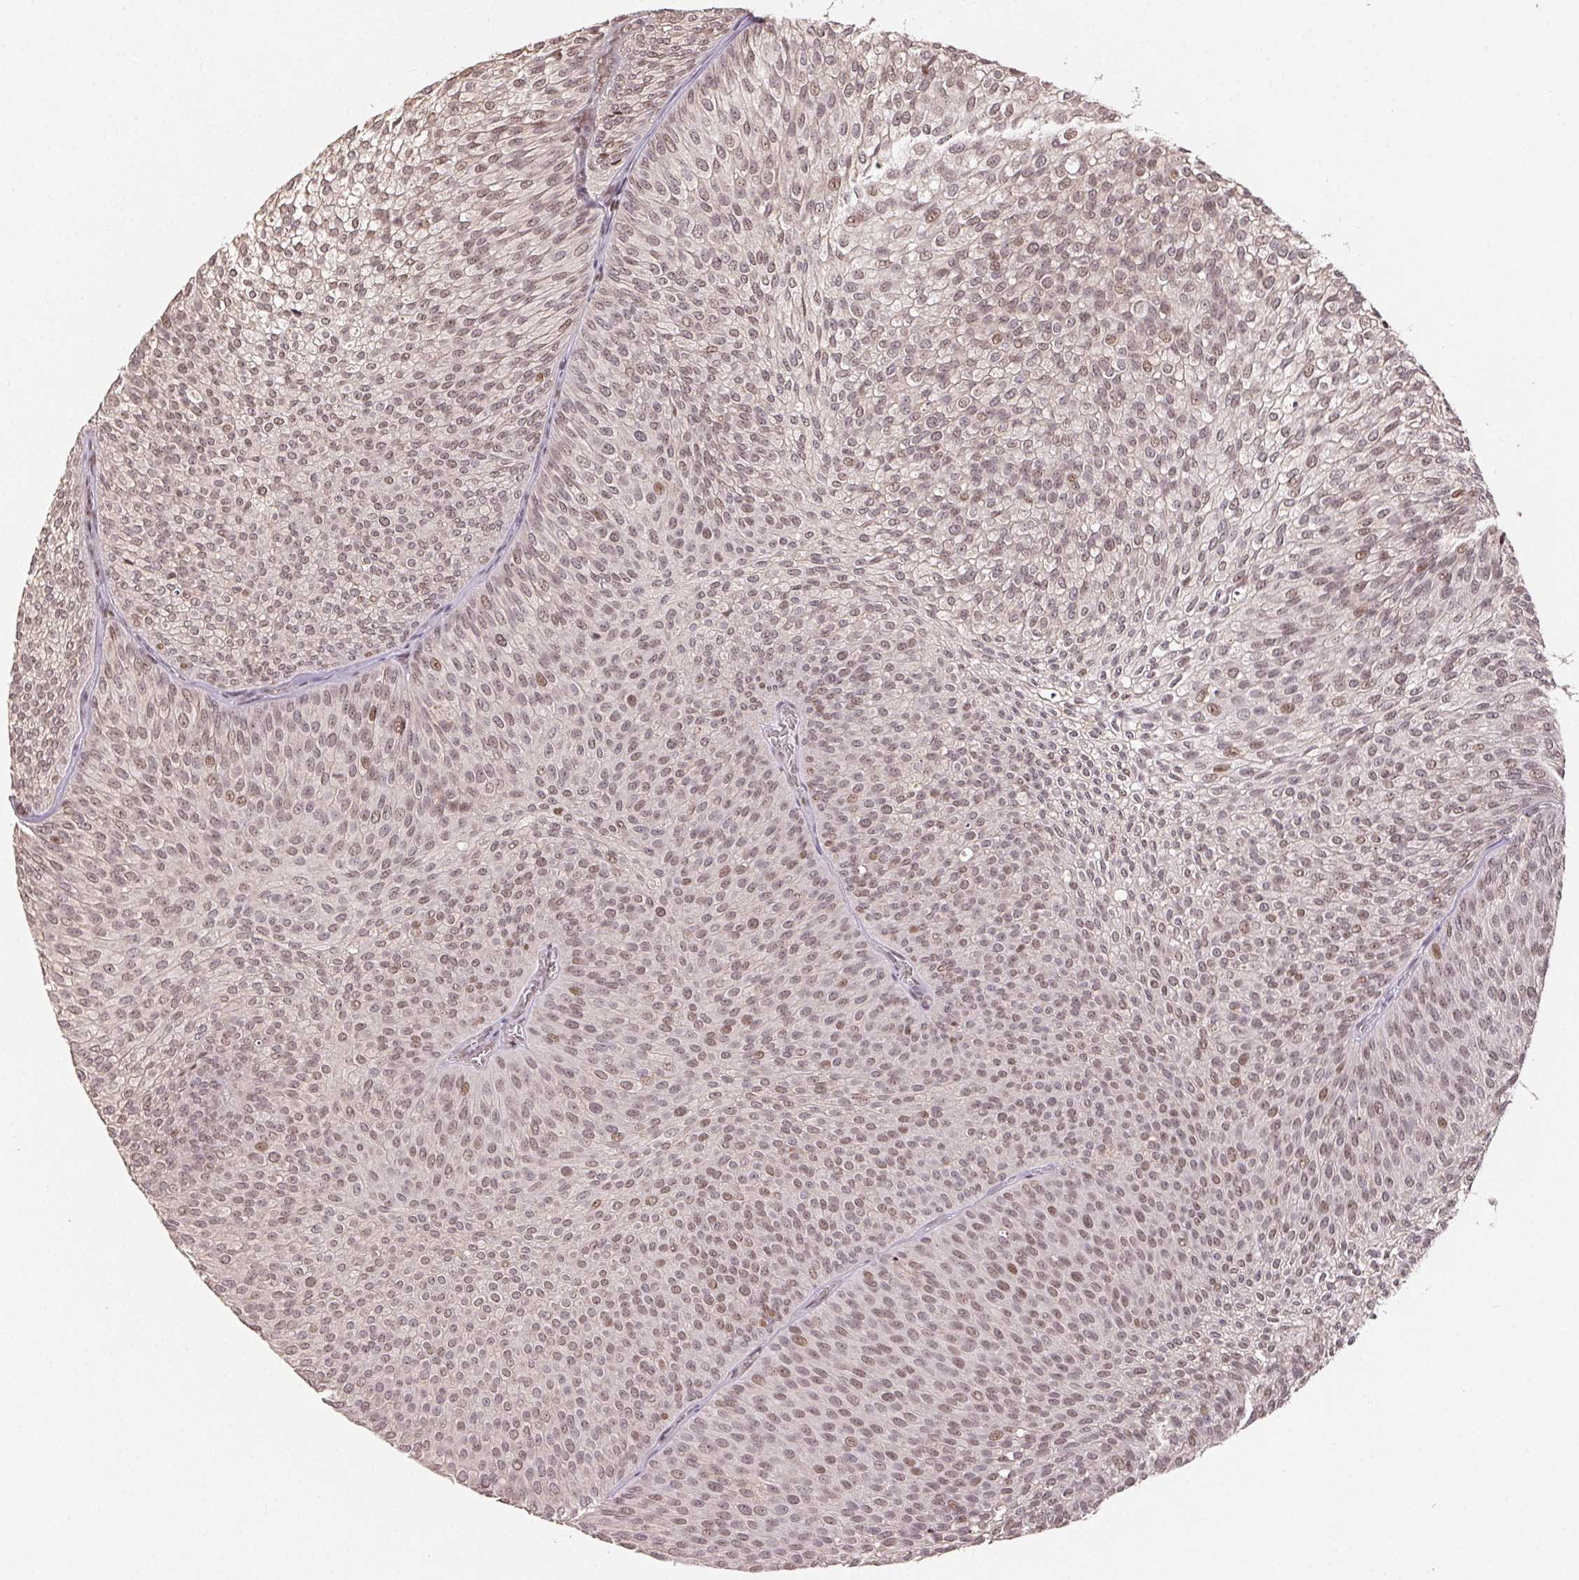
{"staining": {"intensity": "moderate", "quantity": ">75%", "location": "nuclear"}, "tissue": "urothelial cancer", "cell_type": "Tumor cells", "image_type": "cancer", "snomed": [{"axis": "morphology", "description": "Urothelial carcinoma, Low grade"}, {"axis": "topography", "description": "Urinary bladder"}], "caption": "Tumor cells exhibit medium levels of moderate nuclear staining in about >75% of cells in urothelial carcinoma (low-grade).", "gene": "MAPKAPK2", "patient": {"sex": "male", "age": 91}}